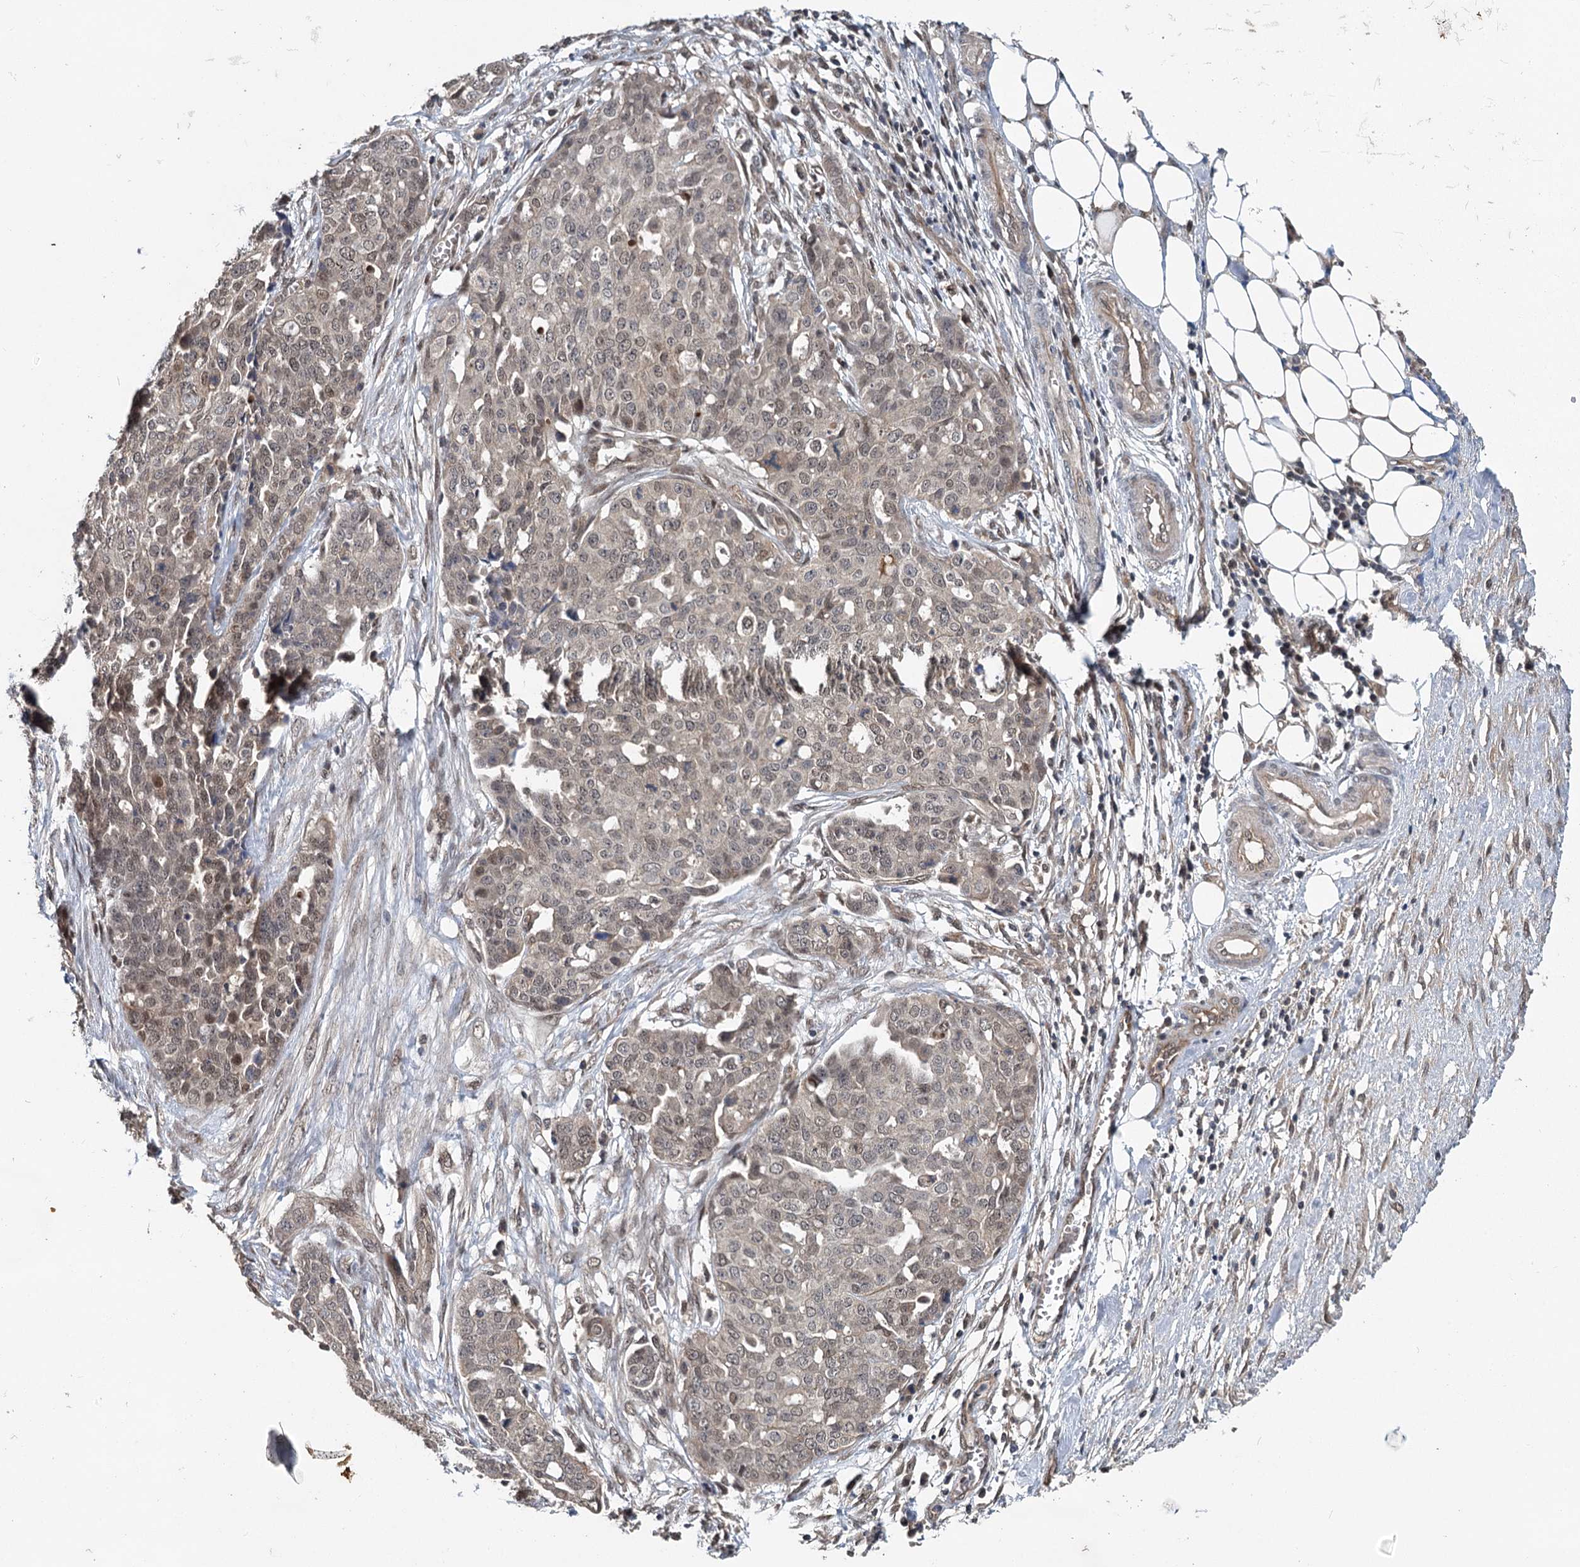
{"staining": {"intensity": "weak", "quantity": "<25%", "location": "nuclear"}, "tissue": "ovarian cancer", "cell_type": "Tumor cells", "image_type": "cancer", "snomed": [{"axis": "morphology", "description": "Cystadenocarcinoma, serous, NOS"}, {"axis": "topography", "description": "Soft tissue"}, {"axis": "topography", "description": "Ovary"}], "caption": "Immunohistochemistry (IHC) histopathology image of neoplastic tissue: human serous cystadenocarcinoma (ovarian) stained with DAB exhibits no significant protein positivity in tumor cells.", "gene": "MYG1", "patient": {"sex": "female", "age": 57}}